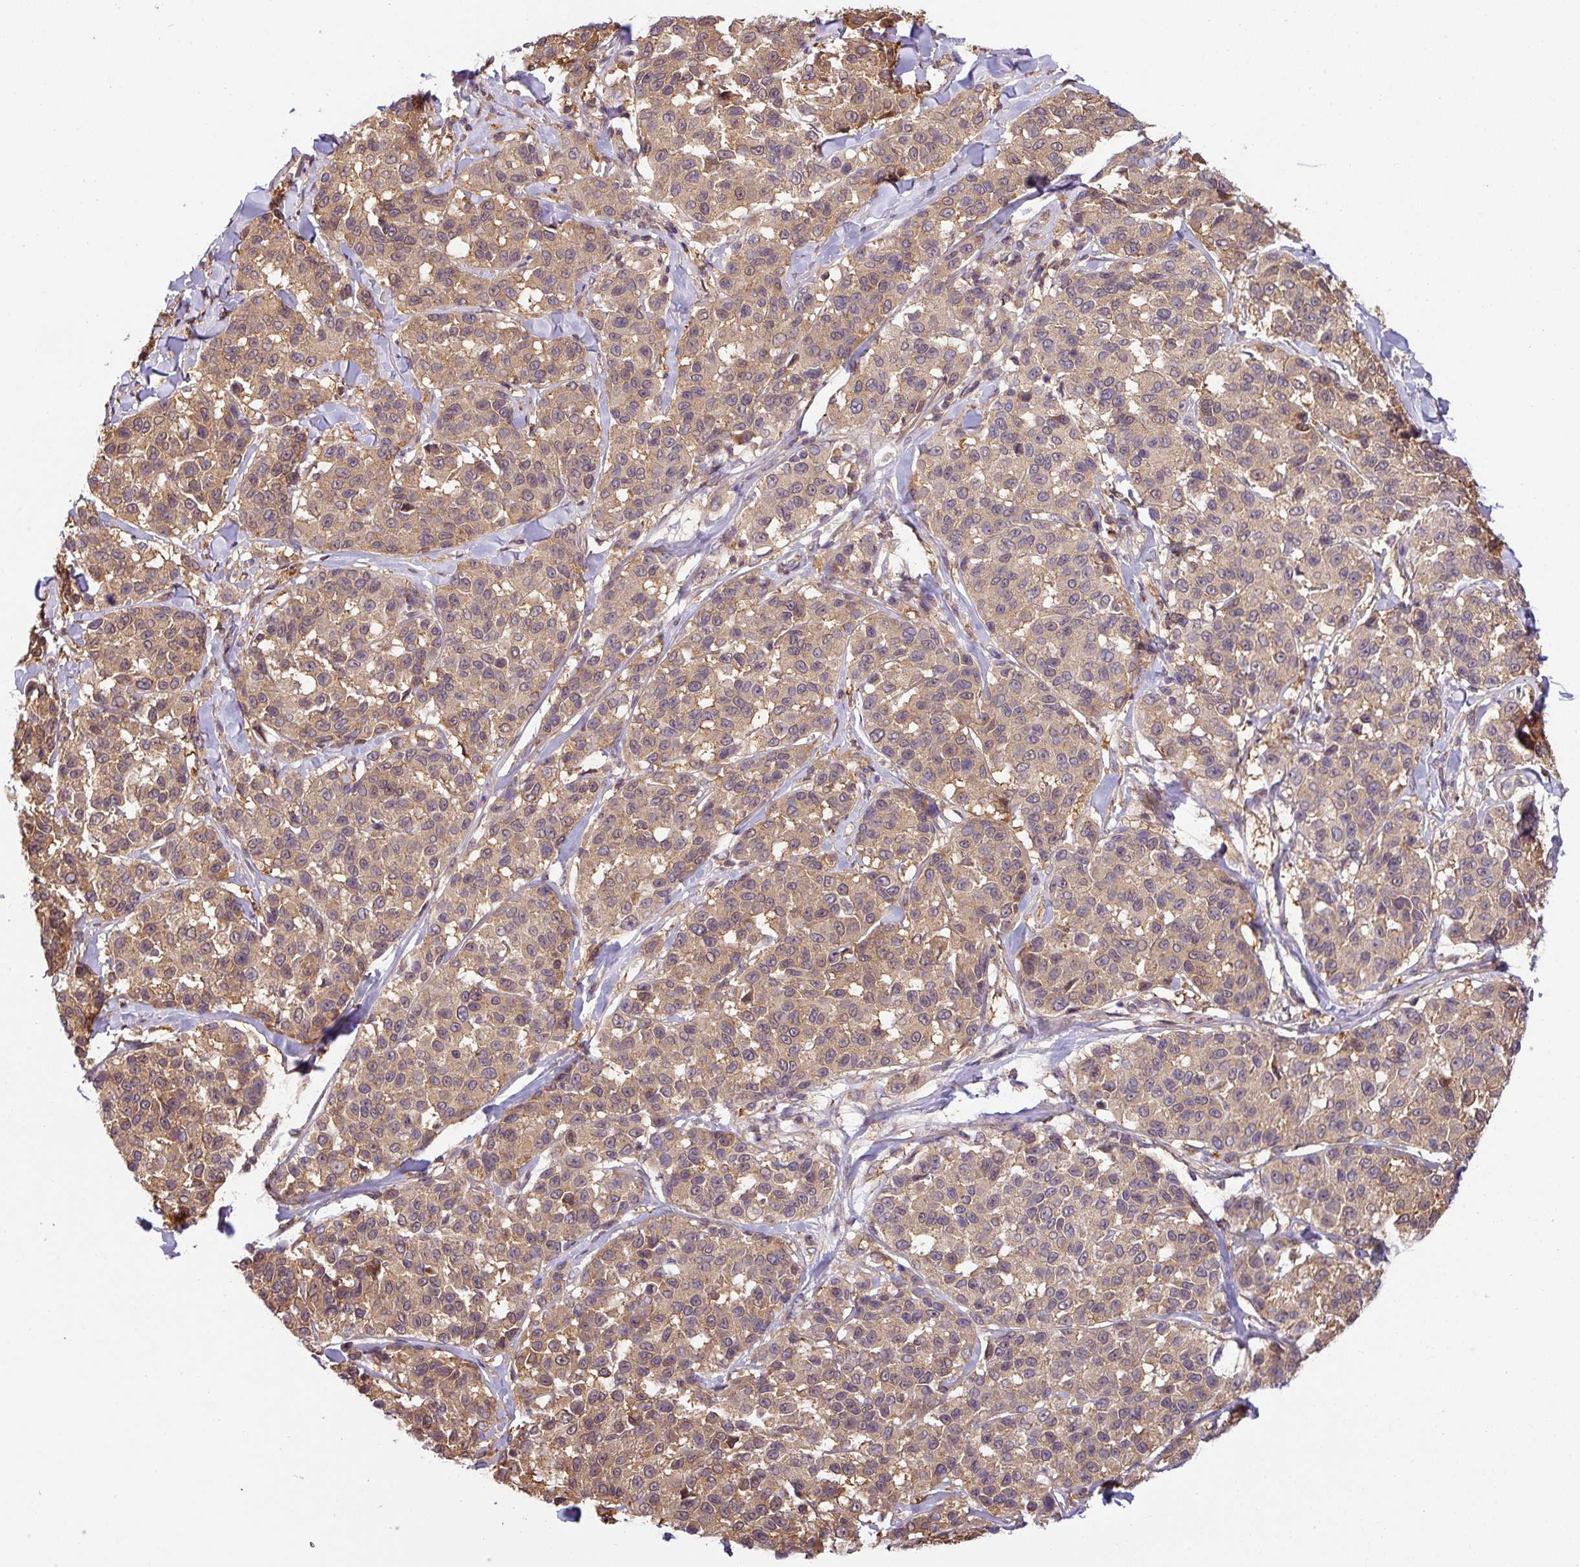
{"staining": {"intensity": "moderate", "quantity": ">75%", "location": "cytoplasmic/membranous,nuclear"}, "tissue": "melanoma", "cell_type": "Tumor cells", "image_type": "cancer", "snomed": [{"axis": "morphology", "description": "Malignant melanoma, NOS"}, {"axis": "topography", "description": "Skin"}], "caption": "Protein staining of malignant melanoma tissue reveals moderate cytoplasmic/membranous and nuclear positivity in about >75% of tumor cells.", "gene": "SHB", "patient": {"sex": "female", "age": 66}}